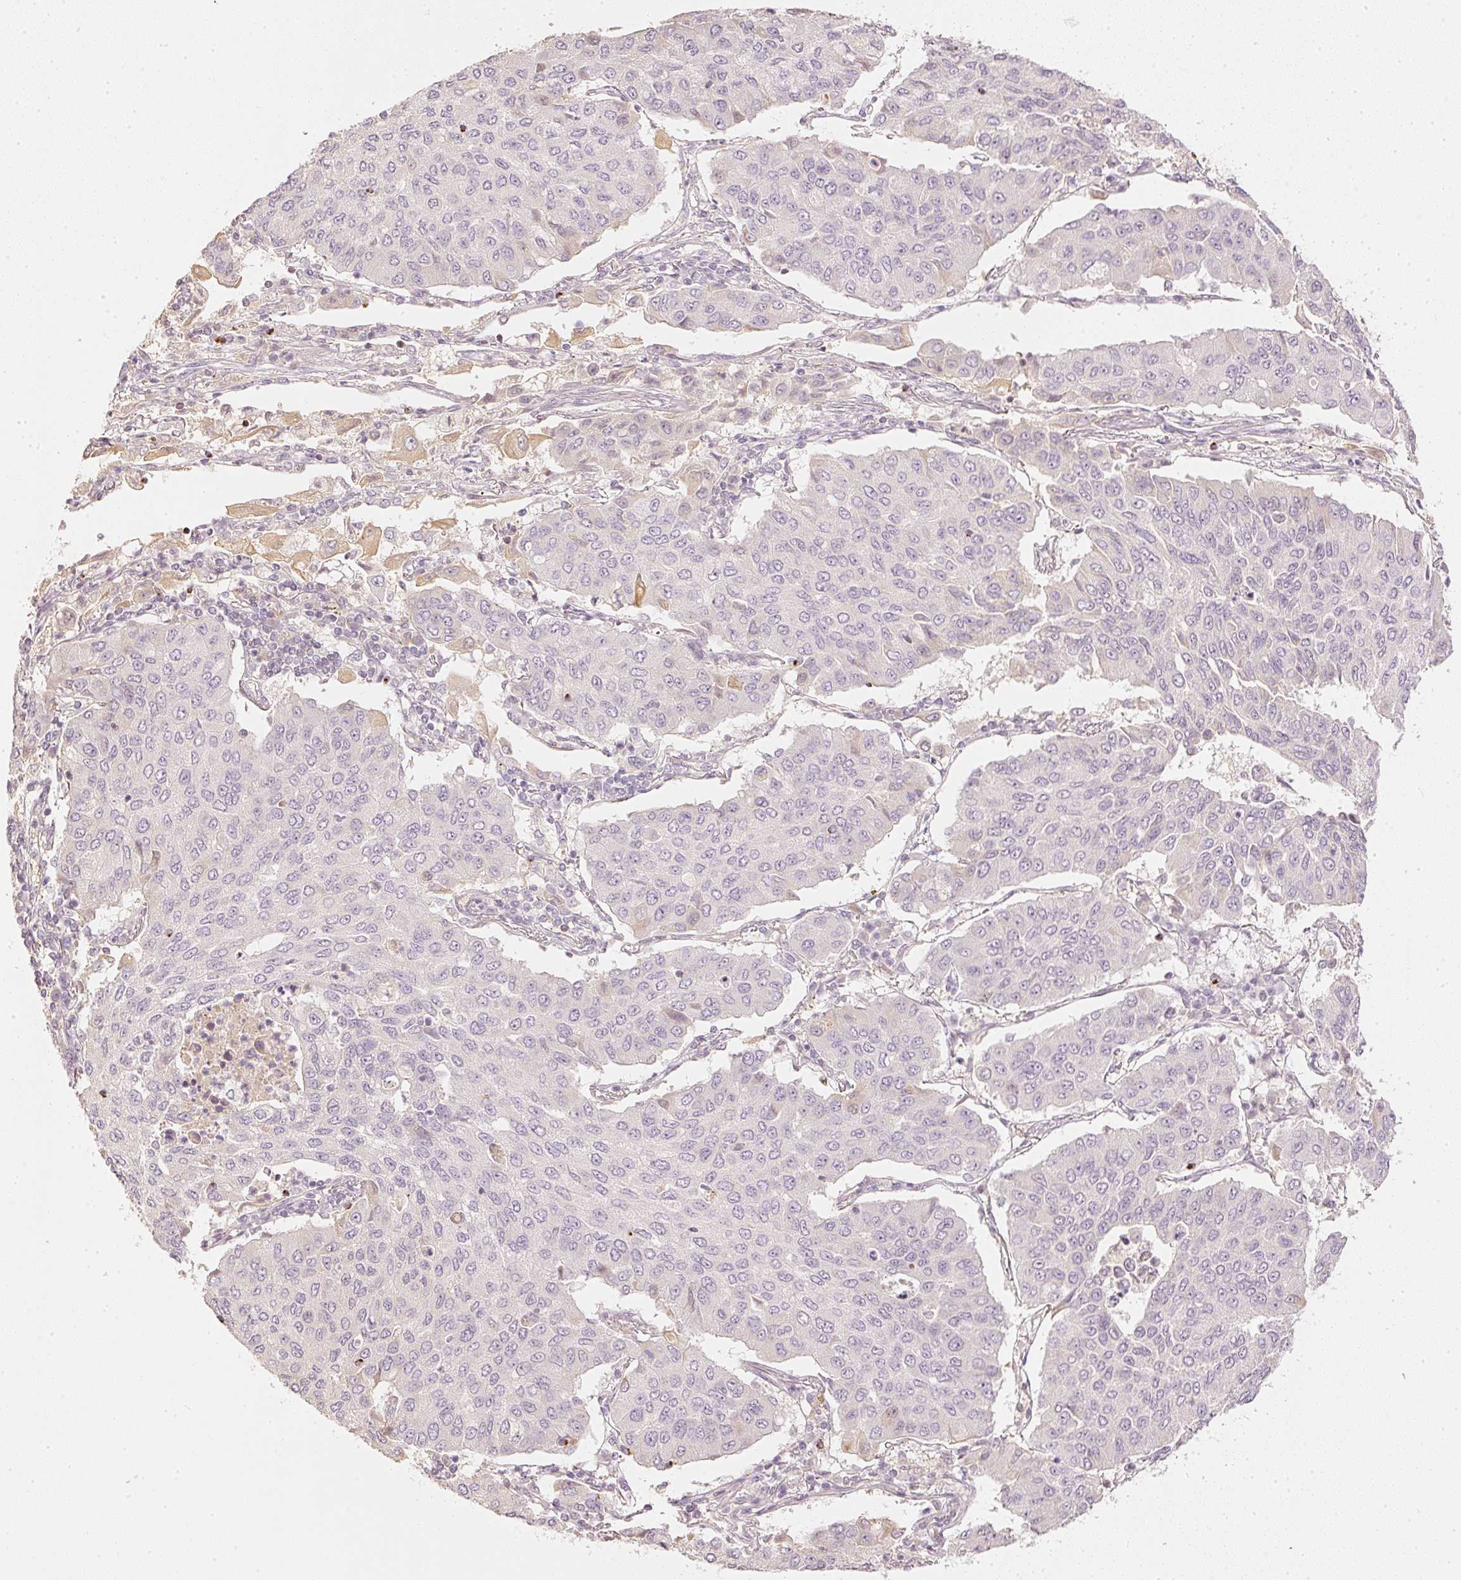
{"staining": {"intensity": "negative", "quantity": "none", "location": "none"}, "tissue": "lung cancer", "cell_type": "Tumor cells", "image_type": "cancer", "snomed": [{"axis": "morphology", "description": "Squamous cell carcinoma, NOS"}, {"axis": "topography", "description": "Lung"}], "caption": "A micrograph of lung cancer (squamous cell carcinoma) stained for a protein reveals no brown staining in tumor cells.", "gene": "GZMA", "patient": {"sex": "male", "age": 74}}